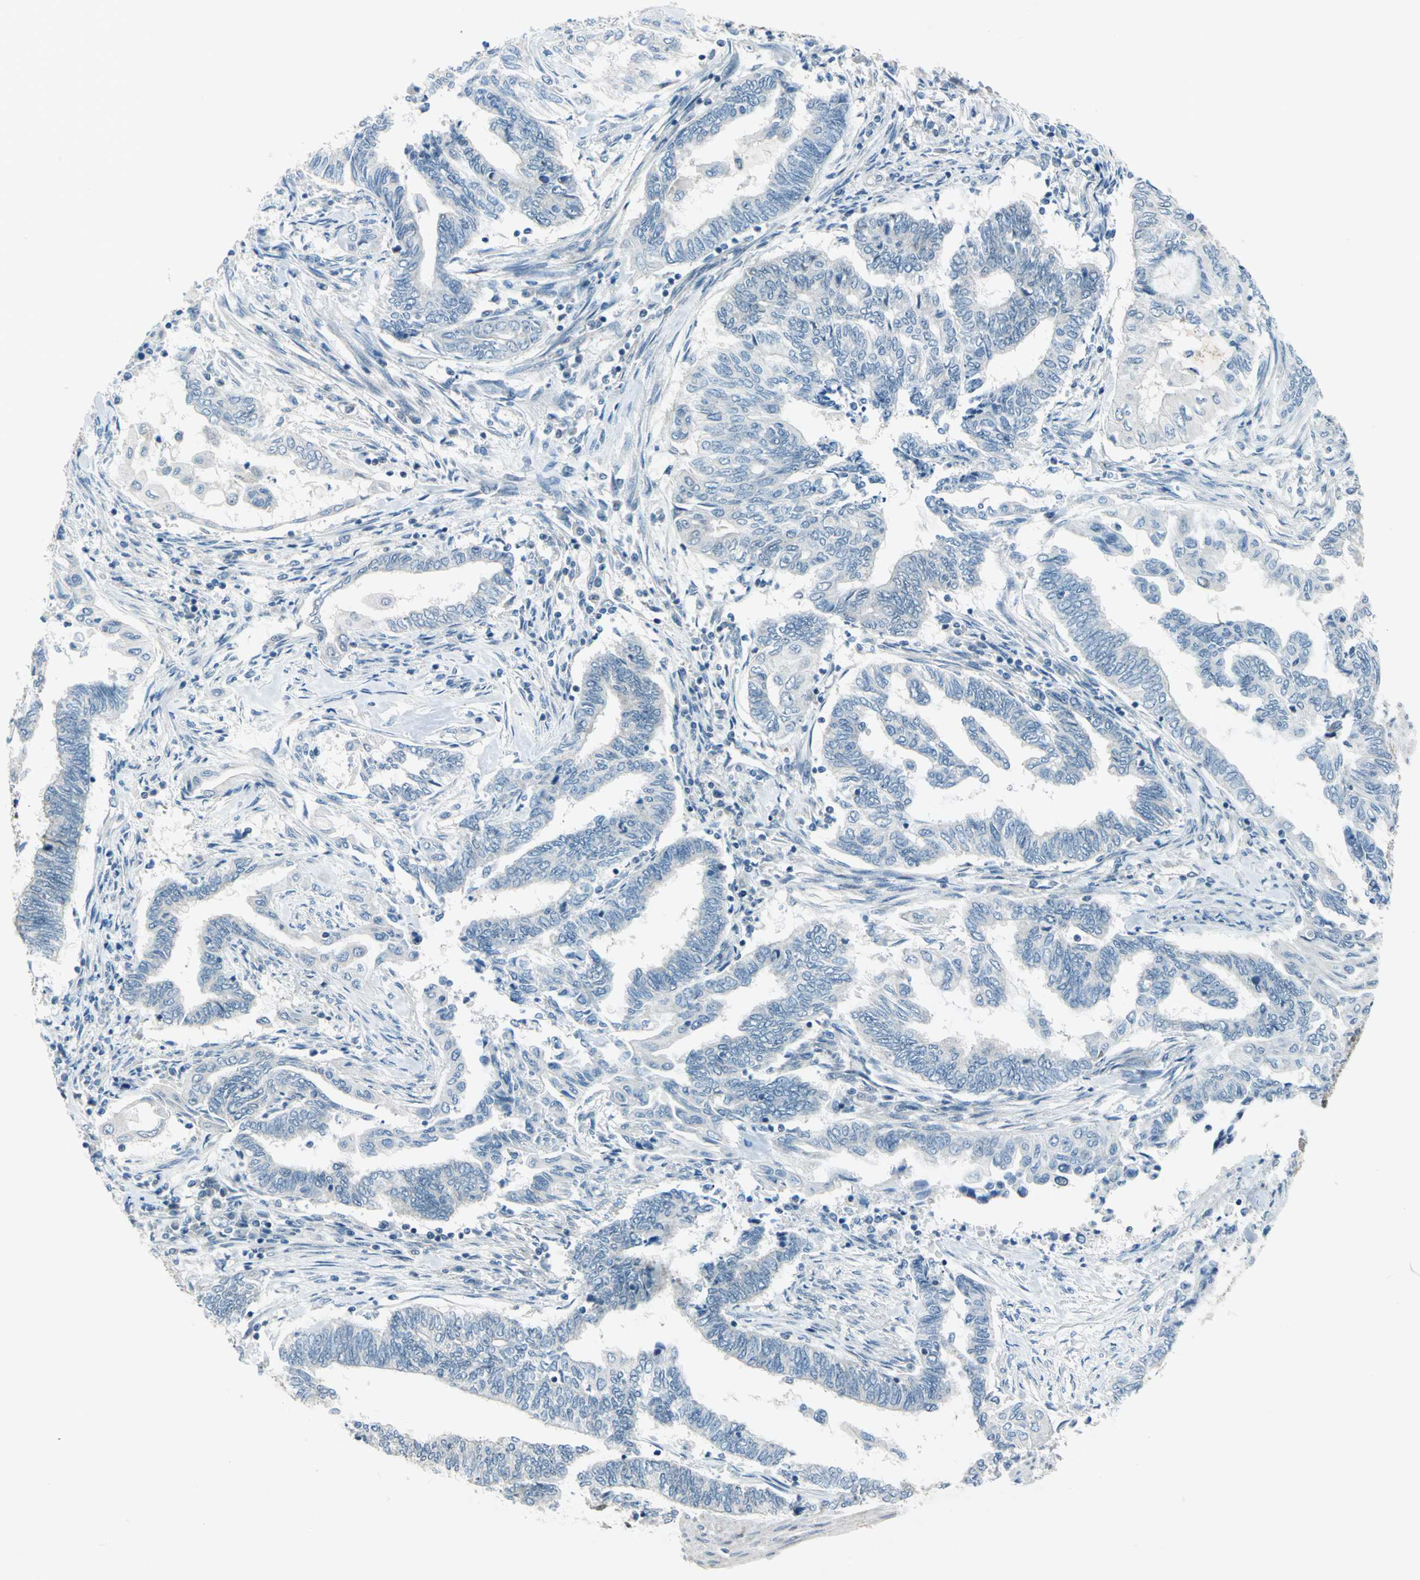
{"staining": {"intensity": "negative", "quantity": "none", "location": "none"}, "tissue": "endometrial cancer", "cell_type": "Tumor cells", "image_type": "cancer", "snomed": [{"axis": "morphology", "description": "Adenocarcinoma, NOS"}, {"axis": "topography", "description": "Uterus"}, {"axis": "topography", "description": "Endometrium"}], "caption": "Tumor cells are negative for protein expression in human endometrial cancer (adenocarcinoma).", "gene": "PIN1", "patient": {"sex": "female", "age": 70}}